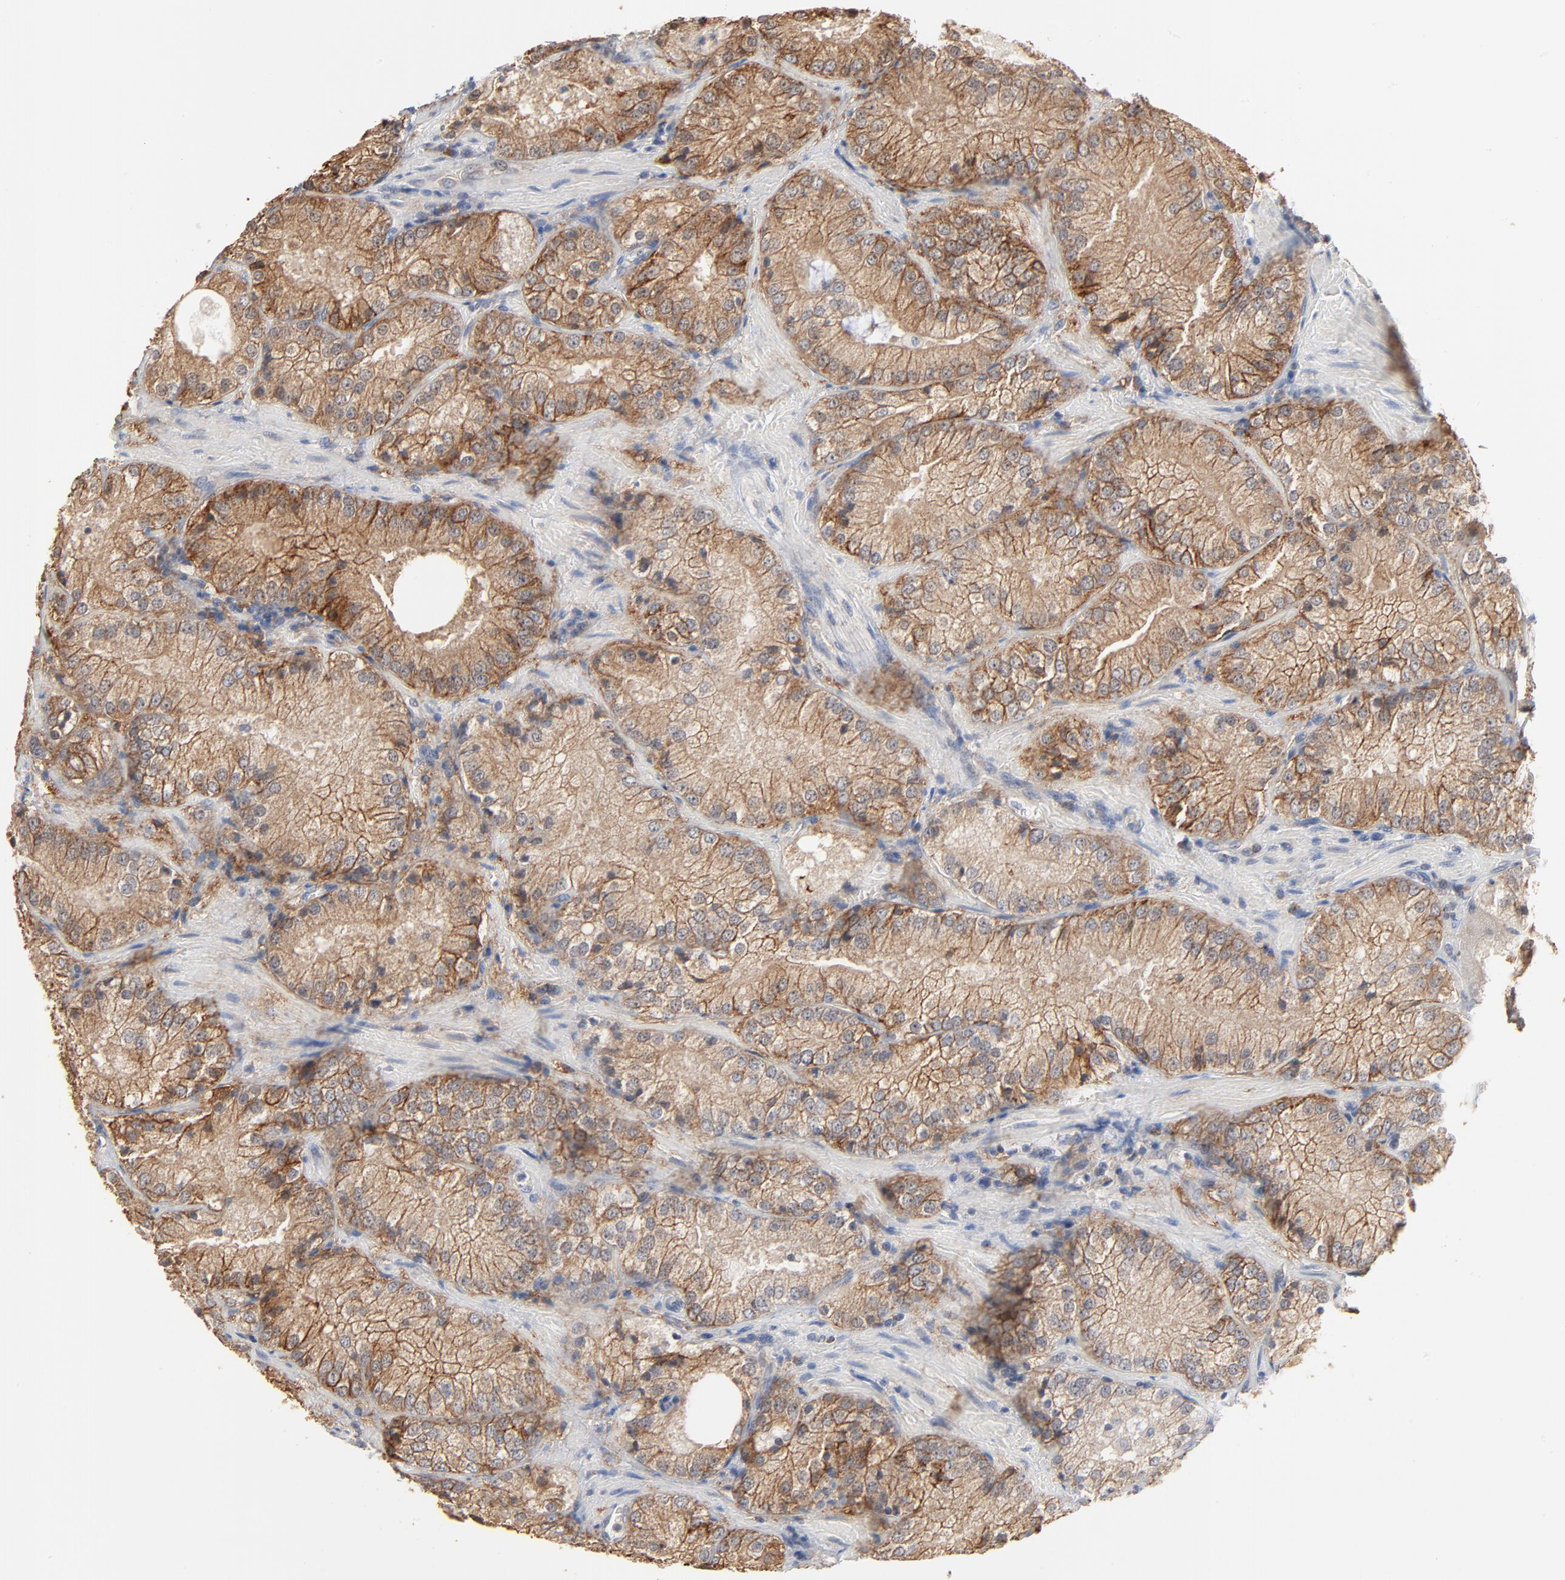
{"staining": {"intensity": "weak", "quantity": ">75%", "location": "cytoplasmic/membranous"}, "tissue": "prostate cancer", "cell_type": "Tumor cells", "image_type": "cancer", "snomed": [{"axis": "morphology", "description": "Adenocarcinoma, Low grade"}, {"axis": "topography", "description": "Prostate"}], "caption": "Adenocarcinoma (low-grade) (prostate) stained for a protein (brown) exhibits weak cytoplasmic/membranous positive positivity in about >75% of tumor cells.", "gene": "EPCAM", "patient": {"sex": "male", "age": 60}}